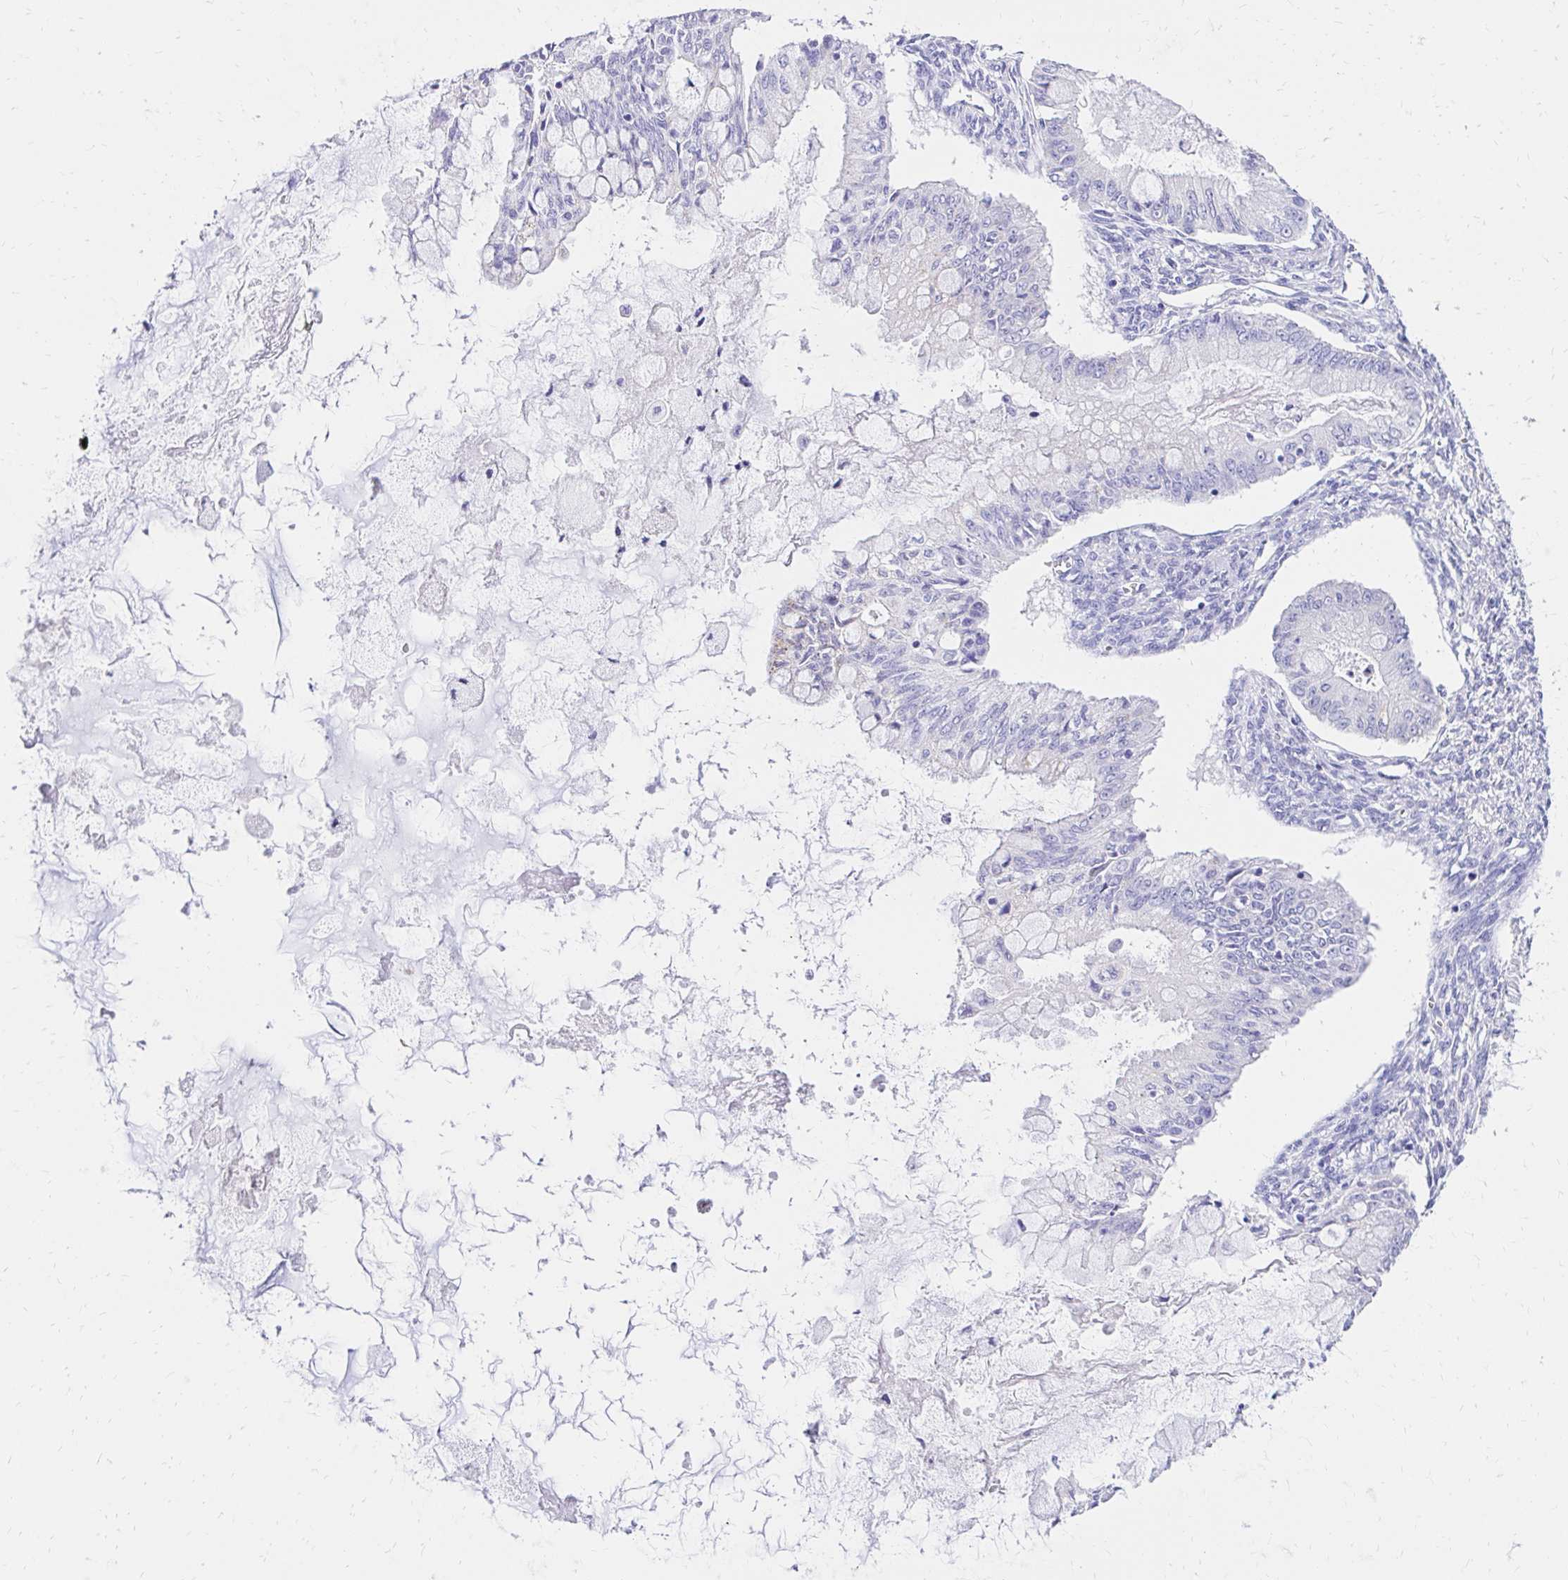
{"staining": {"intensity": "negative", "quantity": "none", "location": "none"}, "tissue": "ovarian cancer", "cell_type": "Tumor cells", "image_type": "cancer", "snomed": [{"axis": "morphology", "description": "Cystadenocarcinoma, mucinous, NOS"}, {"axis": "topography", "description": "Ovary"}], "caption": "Tumor cells show no significant staining in ovarian cancer (mucinous cystadenocarcinoma).", "gene": "S100G", "patient": {"sex": "female", "age": 34}}